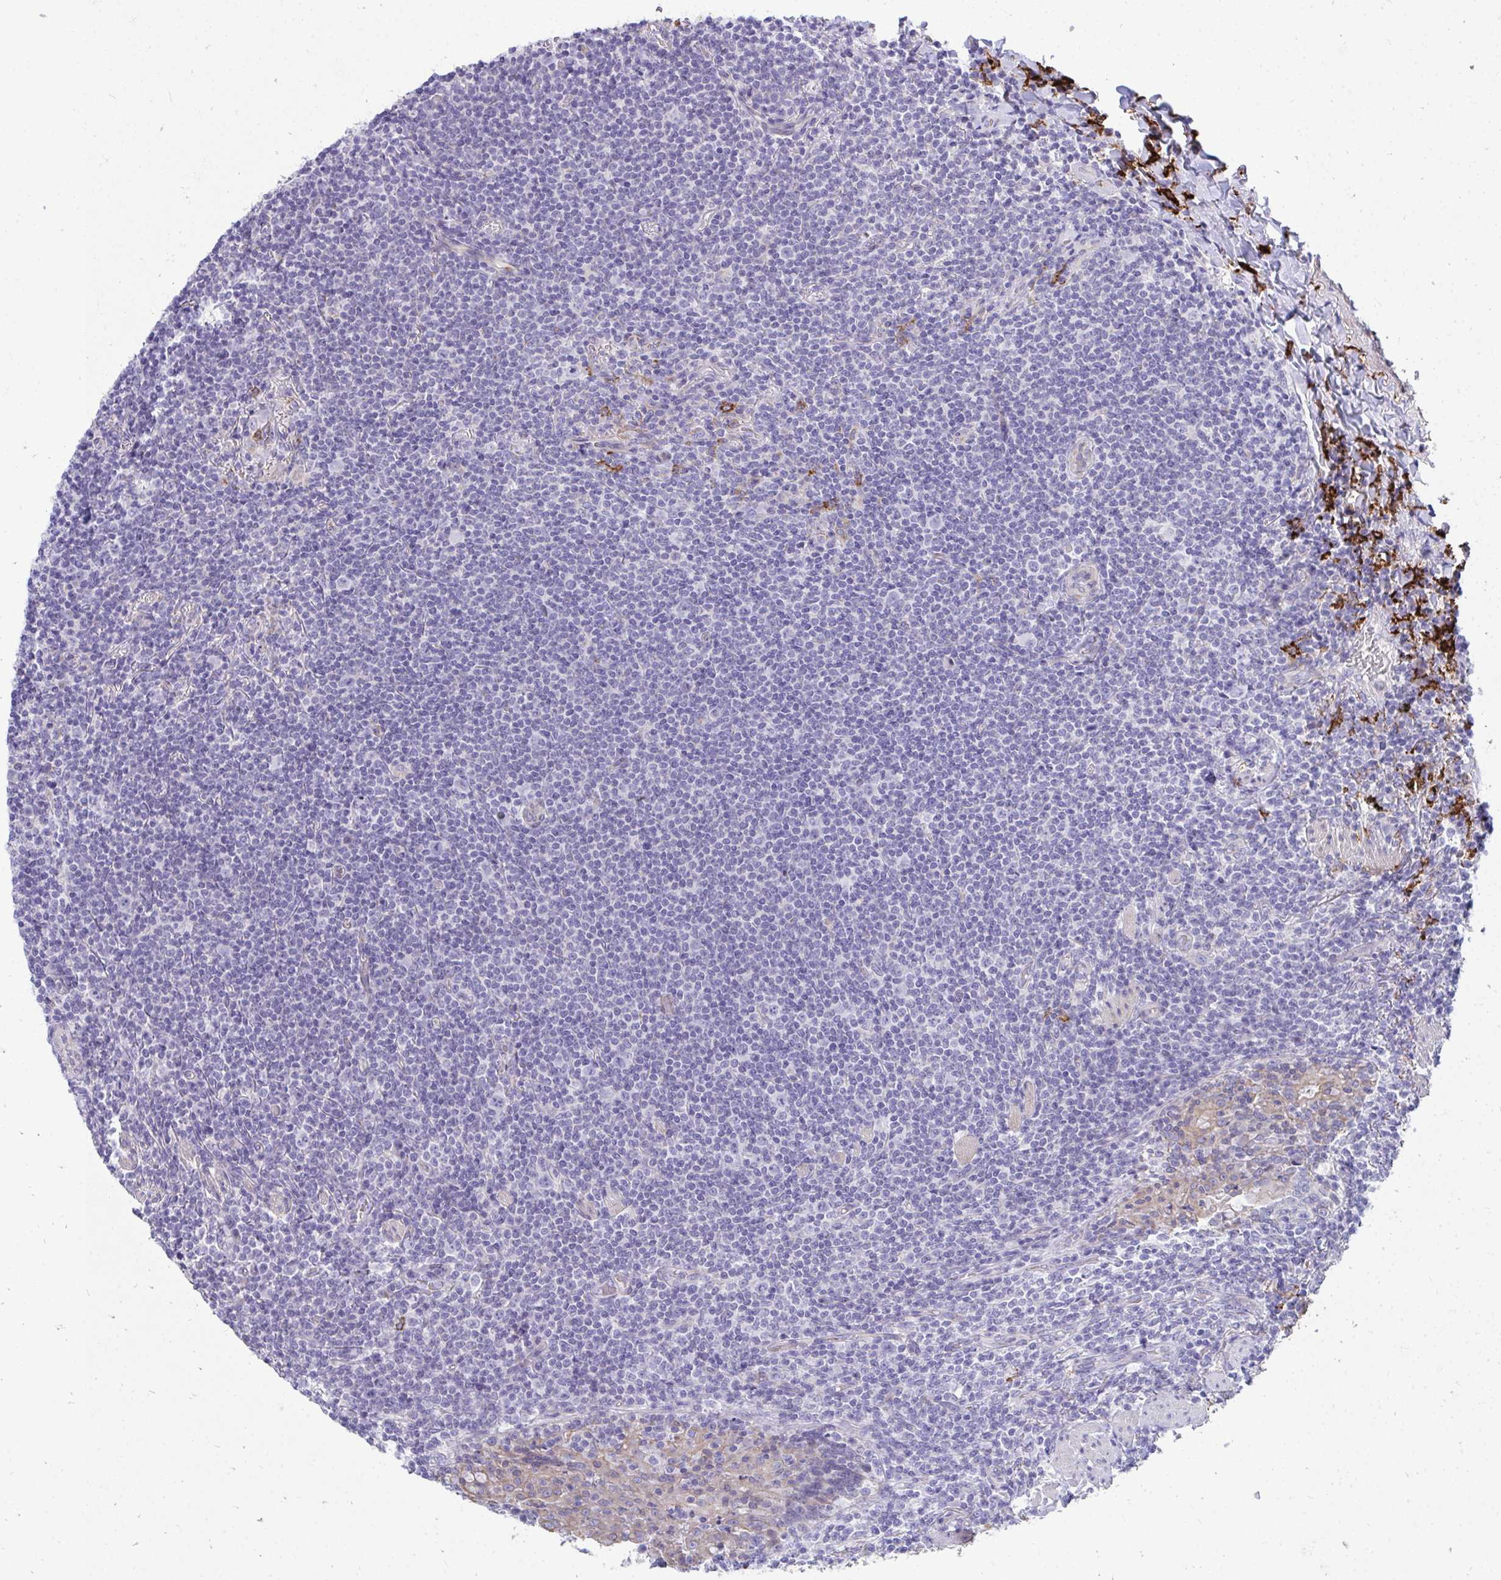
{"staining": {"intensity": "negative", "quantity": "none", "location": "none"}, "tissue": "lymphoma", "cell_type": "Tumor cells", "image_type": "cancer", "snomed": [{"axis": "morphology", "description": "Malignant lymphoma, non-Hodgkin's type, Low grade"}, {"axis": "topography", "description": "Lung"}], "caption": "IHC micrograph of neoplastic tissue: lymphoma stained with DAB exhibits no significant protein staining in tumor cells.", "gene": "CD163", "patient": {"sex": "female", "age": 71}}